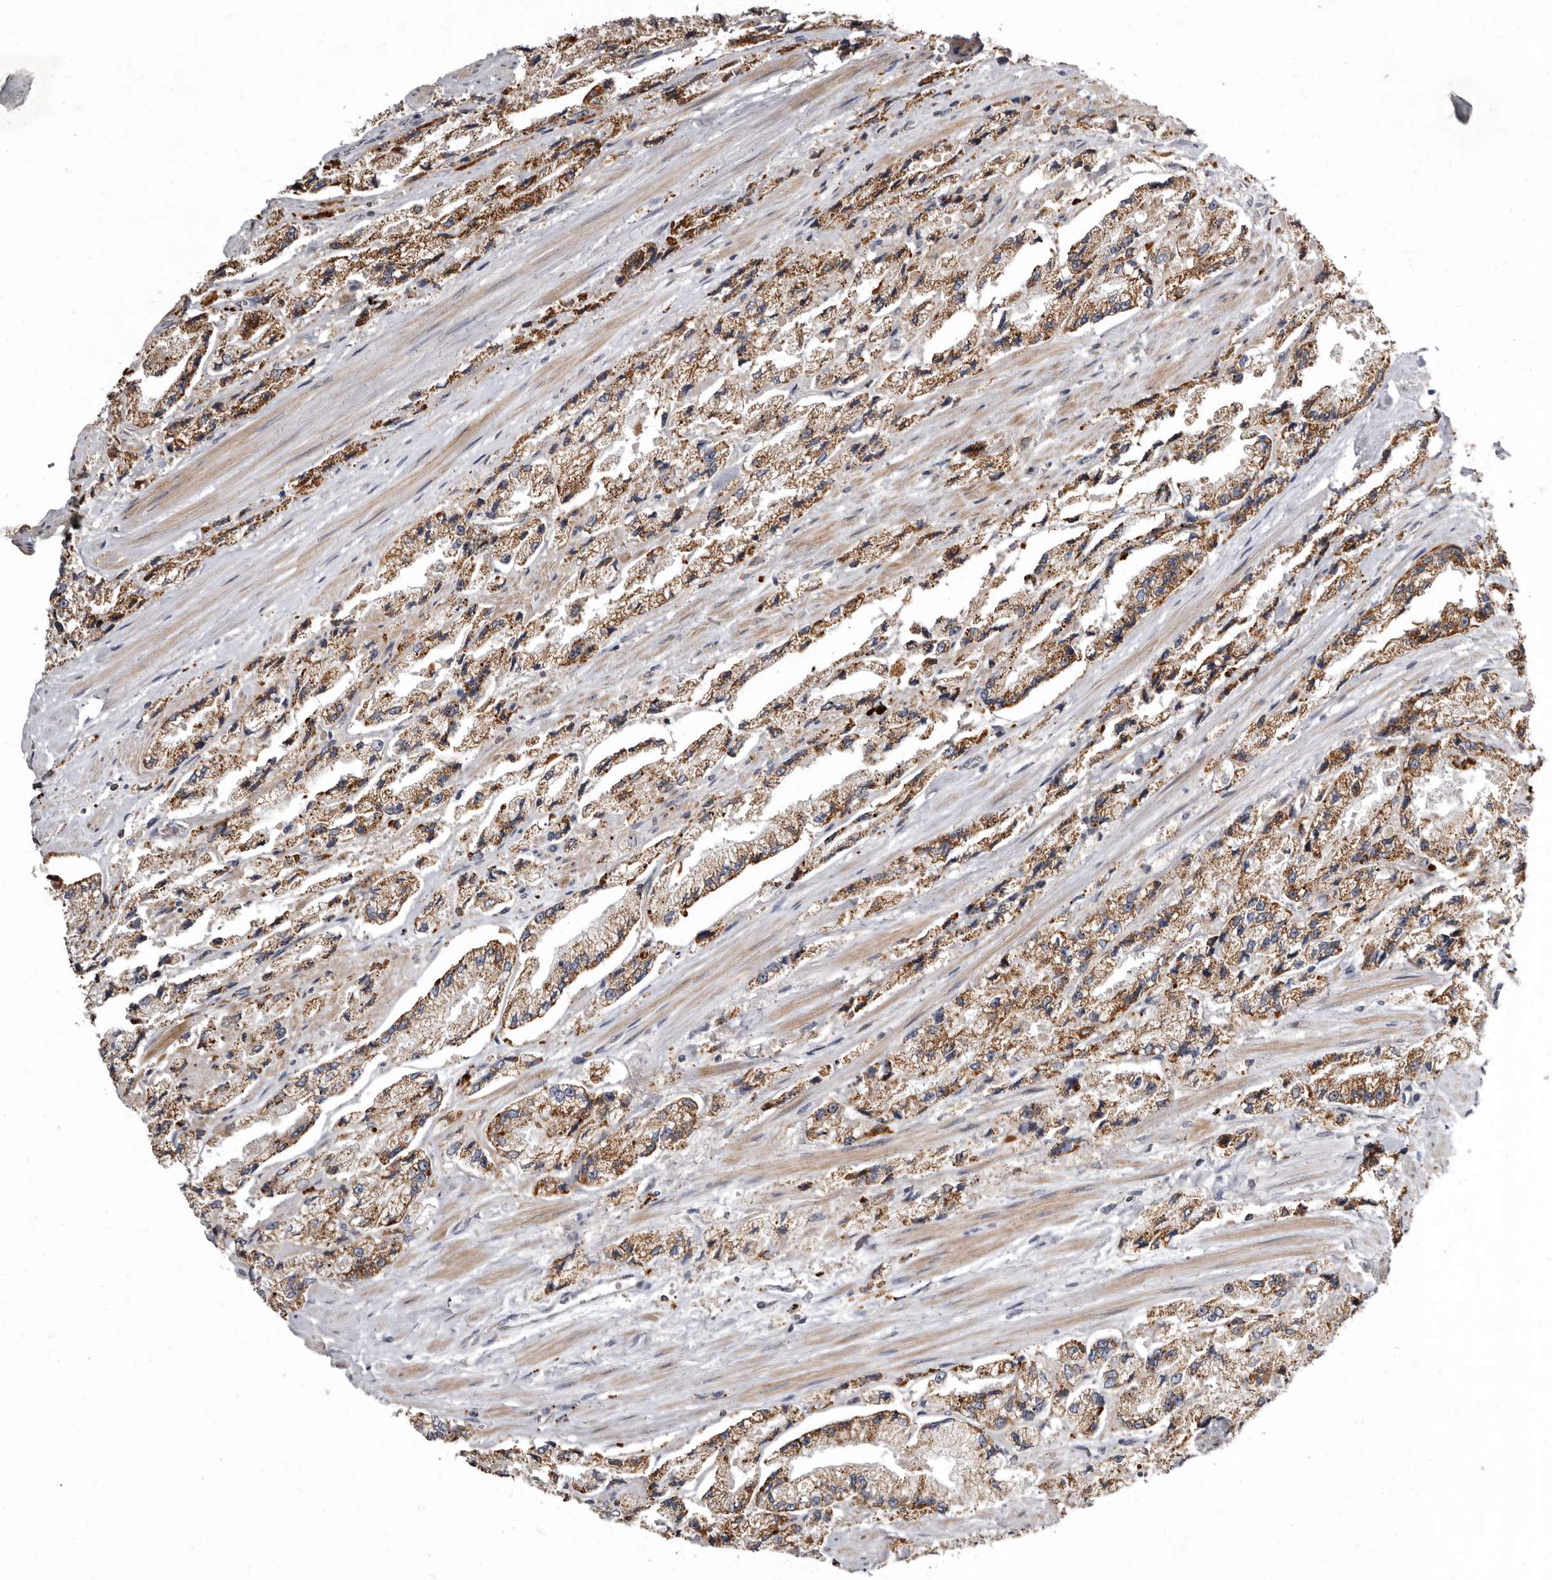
{"staining": {"intensity": "moderate", "quantity": ">75%", "location": "cytoplasmic/membranous"}, "tissue": "prostate cancer", "cell_type": "Tumor cells", "image_type": "cancer", "snomed": [{"axis": "morphology", "description": "Adenocarcinoma, High grade"}, {"axis": "topography", "description": "Prostate"}], "caption": "DAB (3,3'-diaminobenzidine) immunohistochemical staining of prostate high-grade adenocarcinoma demonstrates moderate cytoplasmic/membranous protein expression in about >75% of tumor cells.", "gene": "SMC4", "patient": {"sex": "male", "age": 58}}